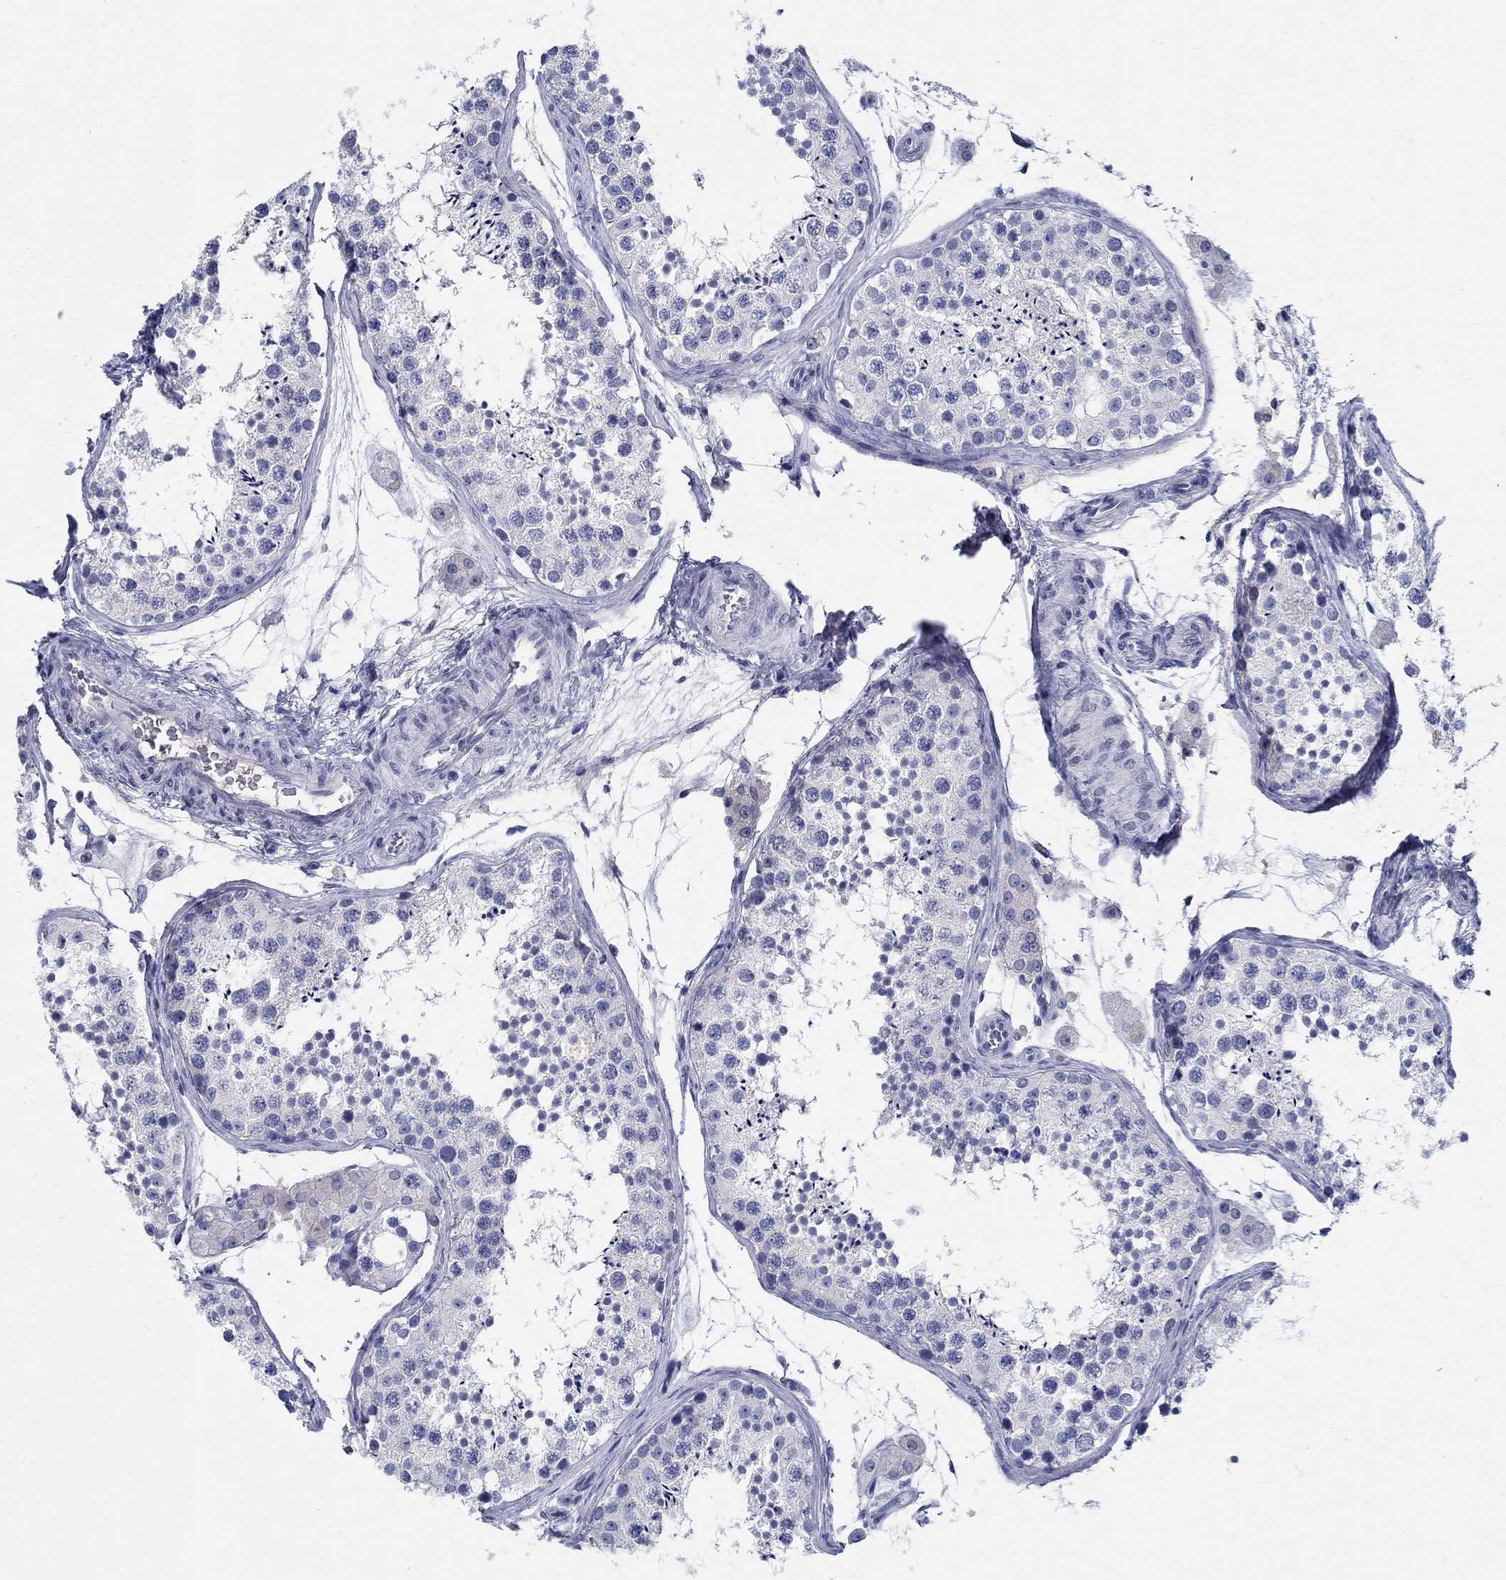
{"staining": {"intensity": "negative", "quantity": "none", "location": "none"}, "tissue": "testis", "cell_type": "Cells in seminiferous ducts", "image_type": "normal", "snomed": [{"axis": "morphology", "description": "Normal tissue, NOS"}, {"axis": "topography", "description": "Testis"}], "caption": "DAB (3,3'-diaminobenzidine) immunohistochemical staining of normal testis reveals no significant expression in cells in seminiferous ducts.", "gene": "CRYGA", "patient": {"sex": "male", "age": 41}}